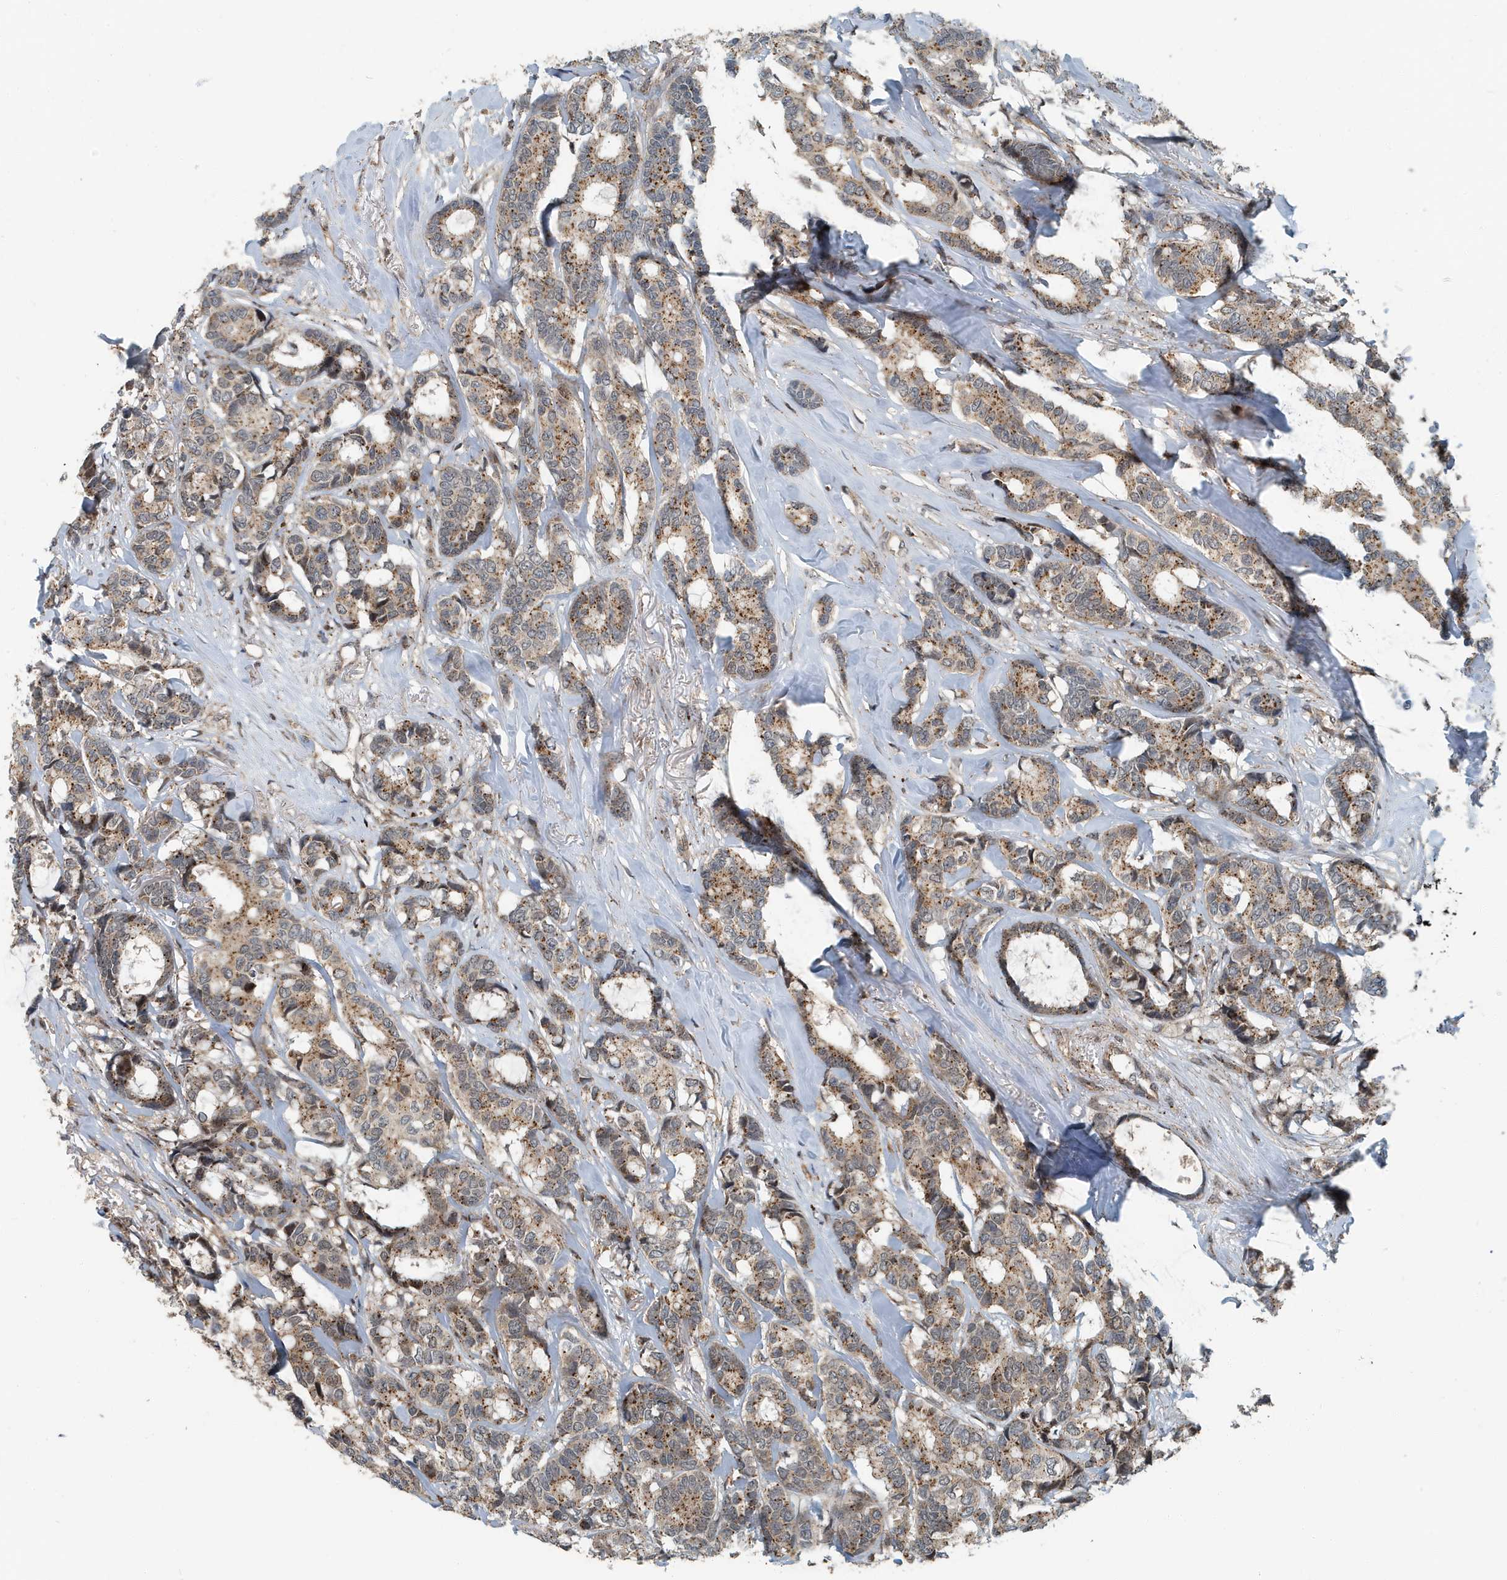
{"staining": {"intensity": "moderate", "quantity": ">75%", "location": "cytoplasmic/membranous"}, "tissue": "breast cancer", "cell_type": "Tumor cells", "image_type": "cancer", "snomed": [{"axis": "morphology", "description": "Duct carcinoma"}, {"axis": "topography", "description": "Breast"}], "caption": "IHC histopathology image of neoplastic tissue: human intraductal carcinoma (breast) stained using immunohistochemistry demonstrates medium levels of moderate protein expression localized specifically in the cytoplasmic/membranous of tumor cells, appearing as a cytoplasmic/membranous brown color.", "gene": "KIF15", "patient": {"sex": "female", "age": 87}}